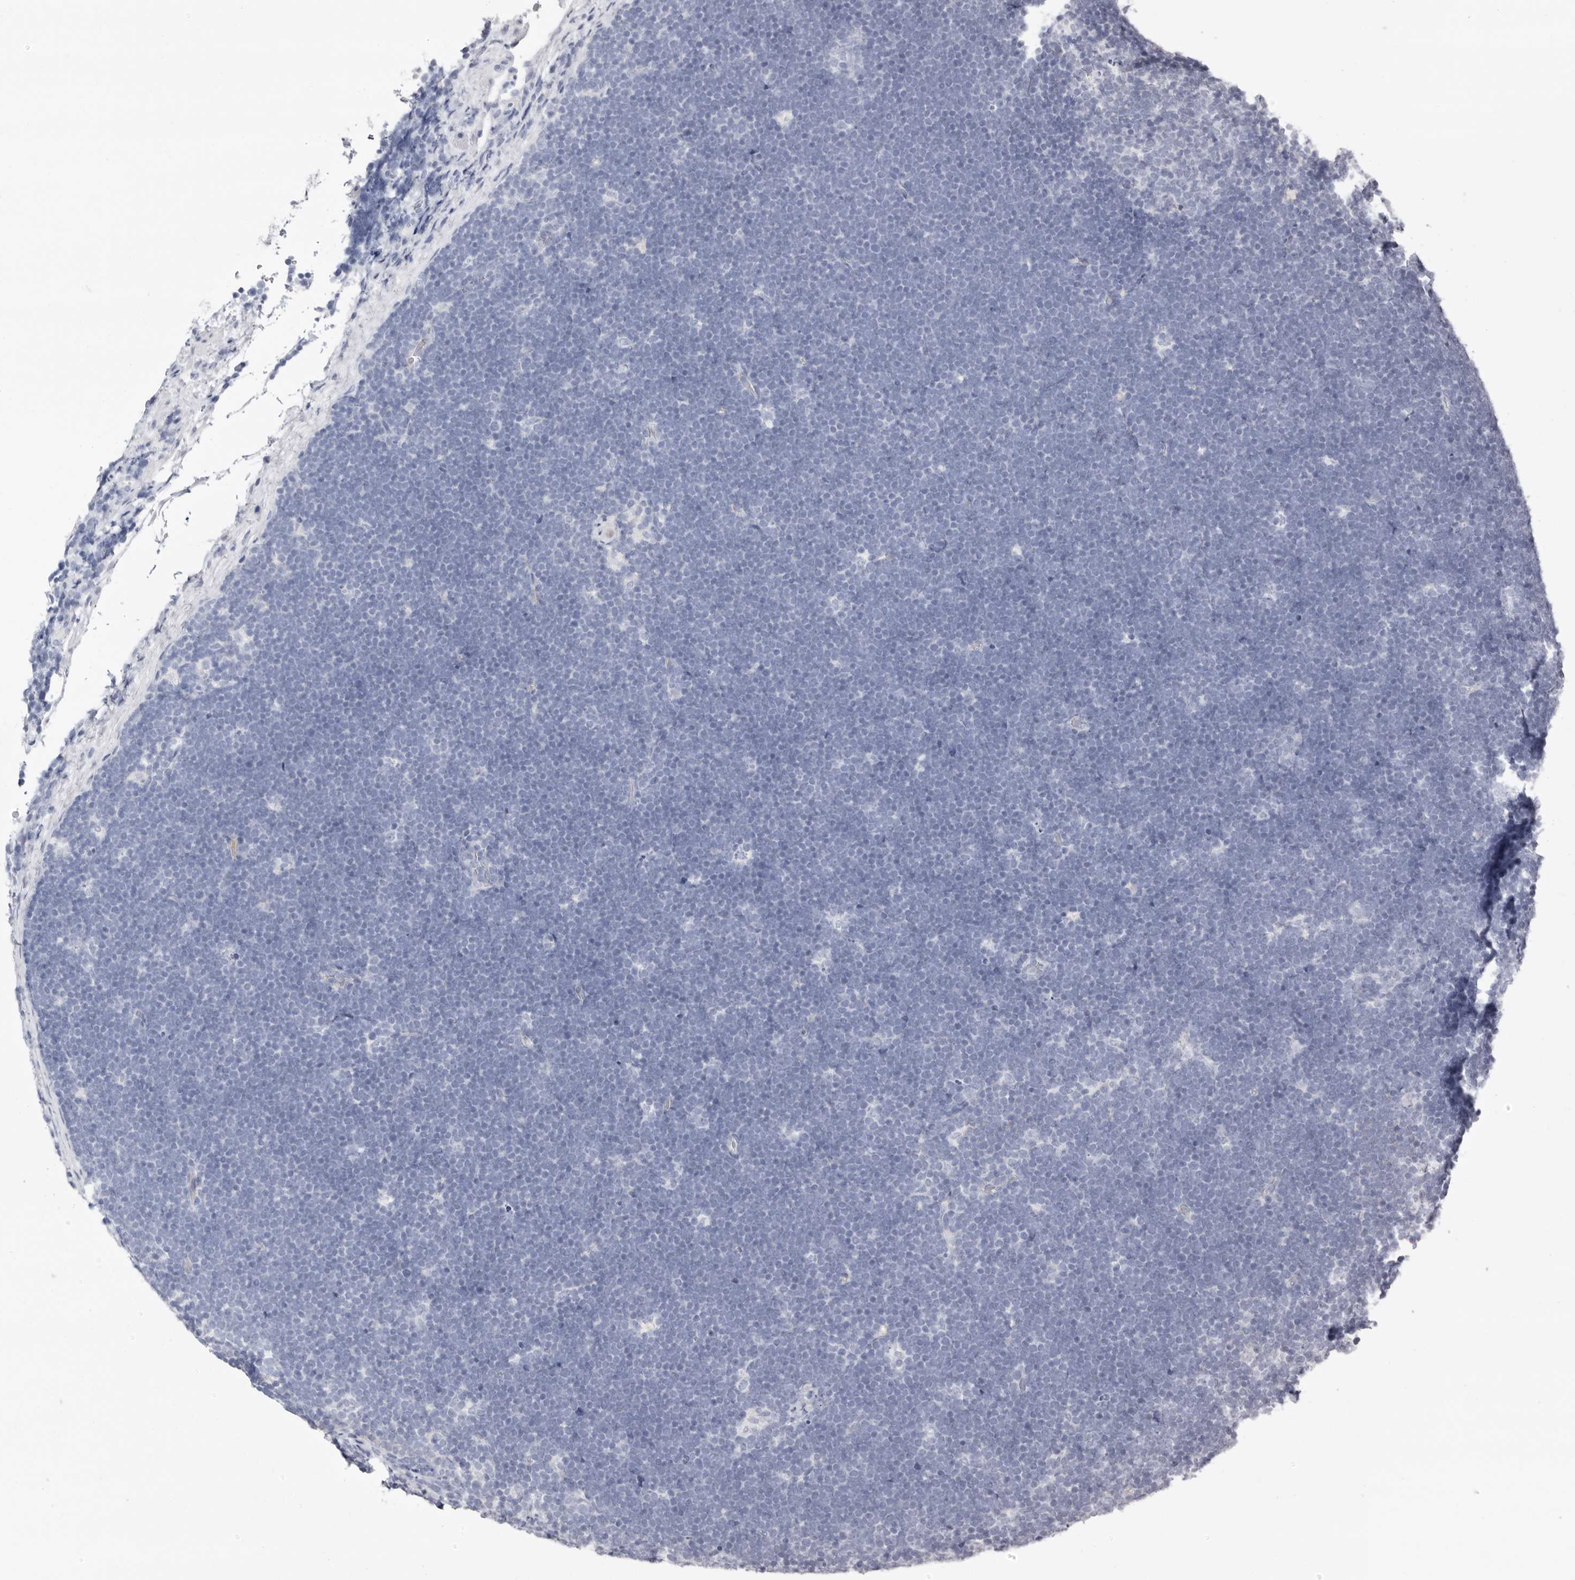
{"staining": {"intensity": "negative", "quantity": "none", "location": "none"}, "tissue": "lymphoma", "cell_type": "Tumor cells", "image_type": "cancer", "snomed": [{"axis": "morphology", "description": "Malignant lymphoma, non-Hodgkin's type, High grade"}, {"axis": "topography", "description": "Lymph node"}], "caption": "An image of high-grade malignant lymphoma, non-Hodgkin's type stained for a protein exhibits no brown staining in tumor cells.", "gene": "LPO", "patient": {"sex": "male", "age": 13}}